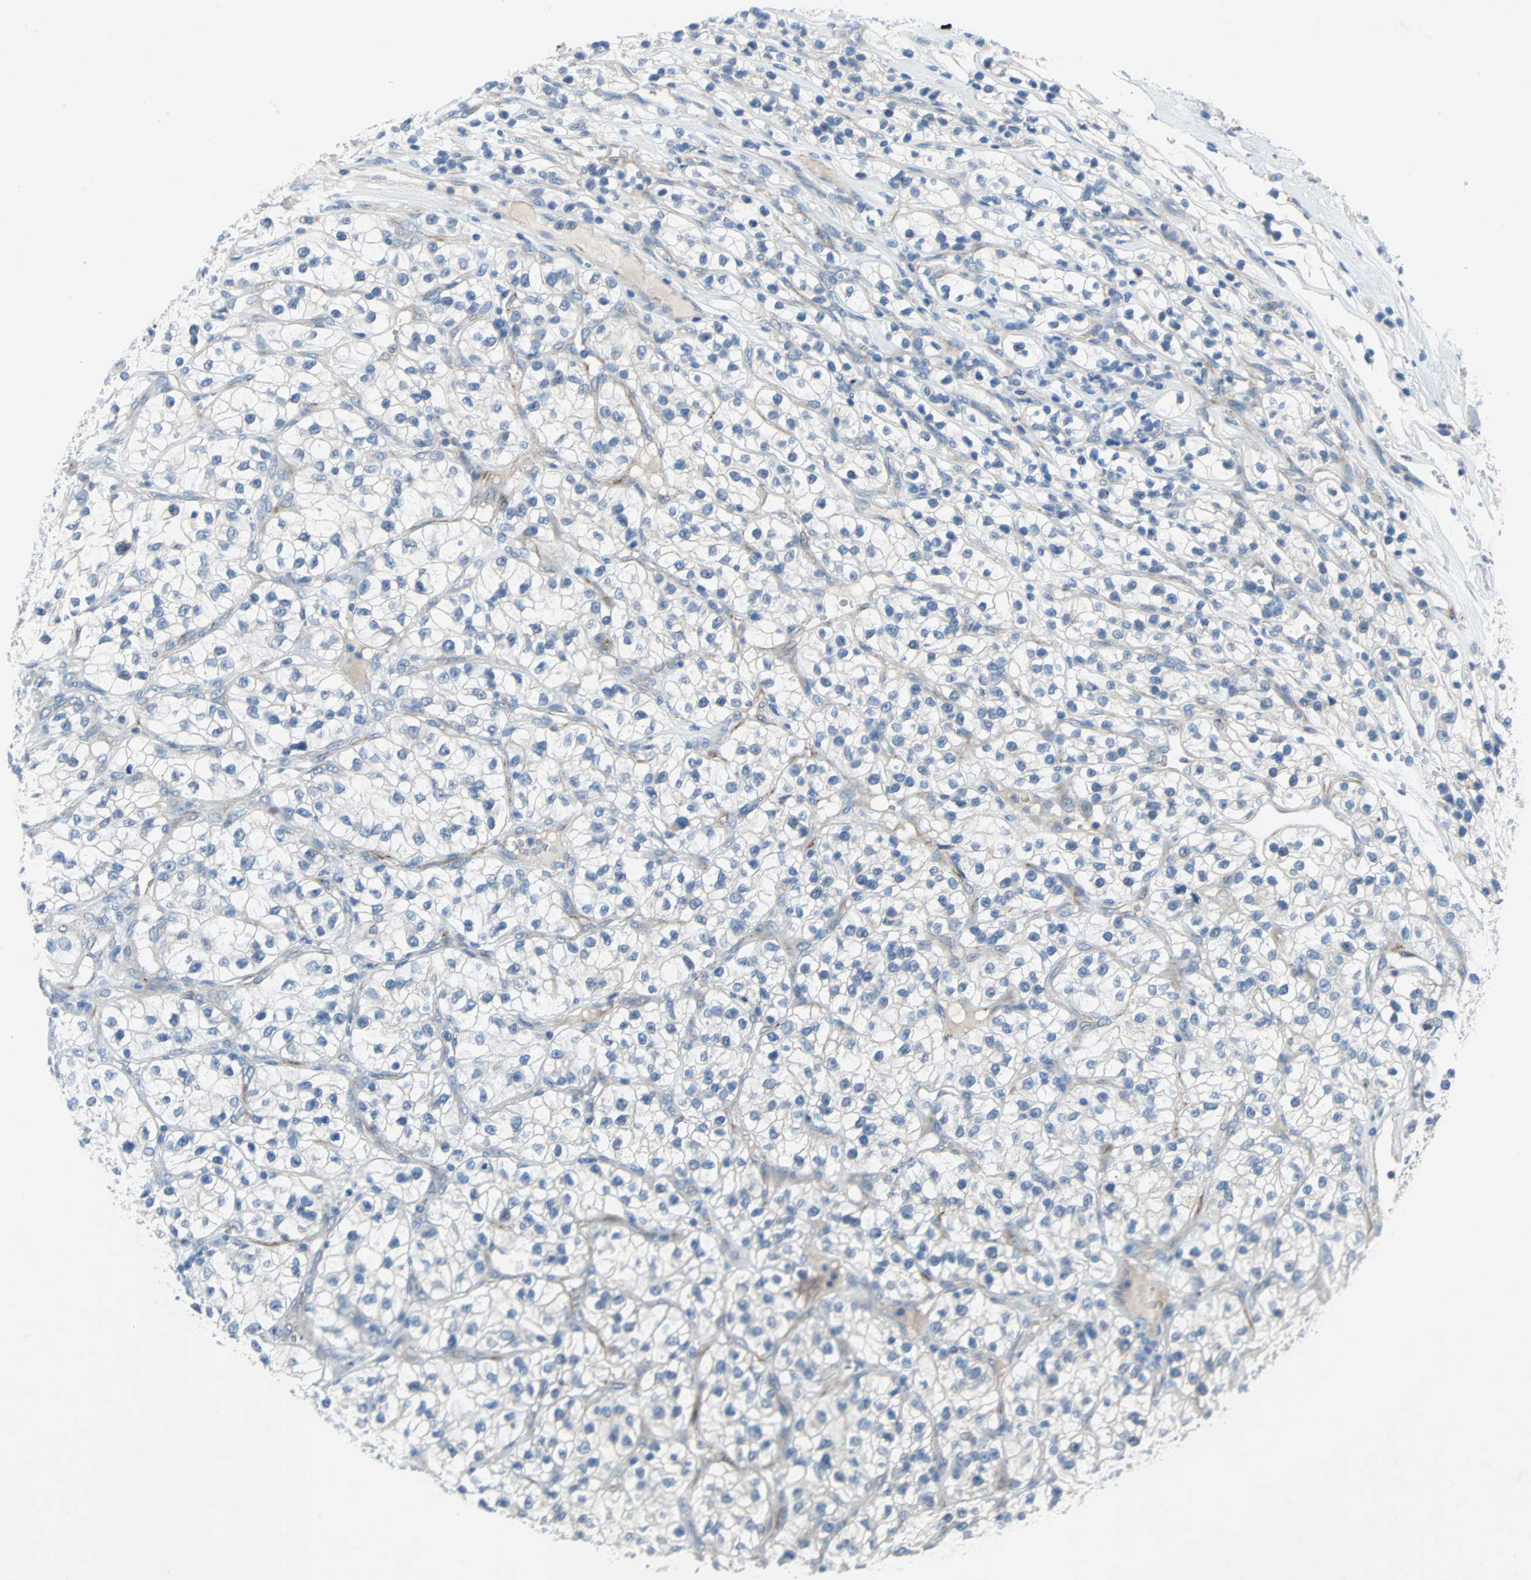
{"staining": {"intensity": "negative", "quantity": "none", "location": "none"}, "tissue": "renal cancer", "cell_type": "Tumor cells", "image_type": "cancer", "snomed": [{"axis": "morphology", "description": "Adenocarcinoma, NOS"}, {"axis": "topography", "description": "Kidney"}], "caption": "This is an IHC histopathology image of adenocarcinoma (renal). There is no expression in tumor cells.", "gene": "PCDHB2", "patient": {"sex": "female", "age": 57}}